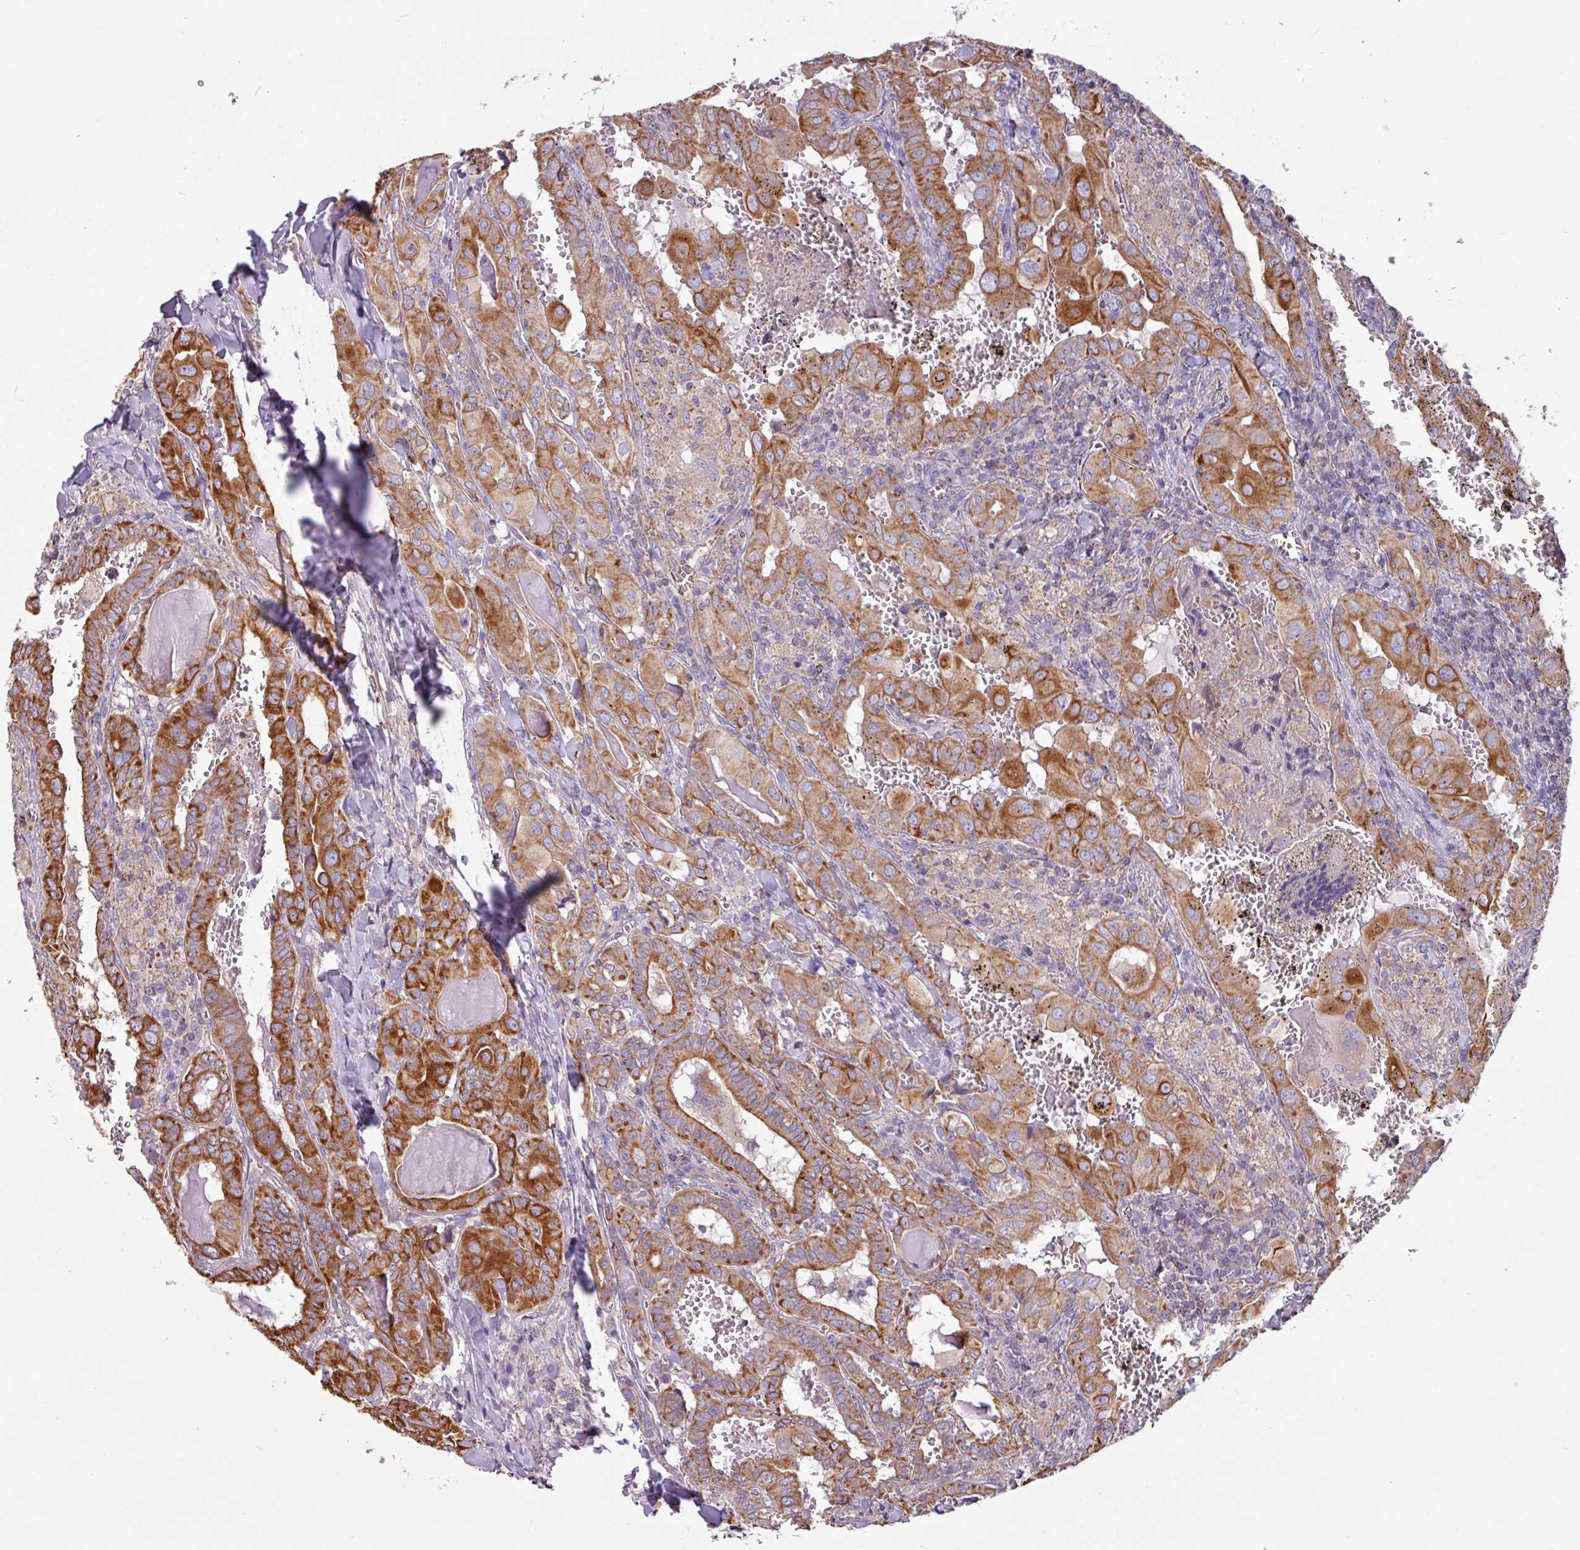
{"staining": {"intensity": "strong", "quantity": "25%-75%", "location": "cytoplasmic/membranous"}, "tissue": "thyroid cancer", "cell_type": "Tumor cells", "image_type": "cancer", "snomed": [{"axis": "morphology", "description": "Papillary adenocarcinoma, NOS"}, {"axis": "topography", "description": "Thyroid gland"}], "caption": "DAB (3,3'-diaminobenzidine) immunohistochemical staining of papillary adenocarcinoma (thyroid) shows strong cytoplasmic/membranous protein positivity in approximately 25%-75% of tumor cells.", "gene": "CAMK1", "patient": {"sex": "female", "age": 72}}